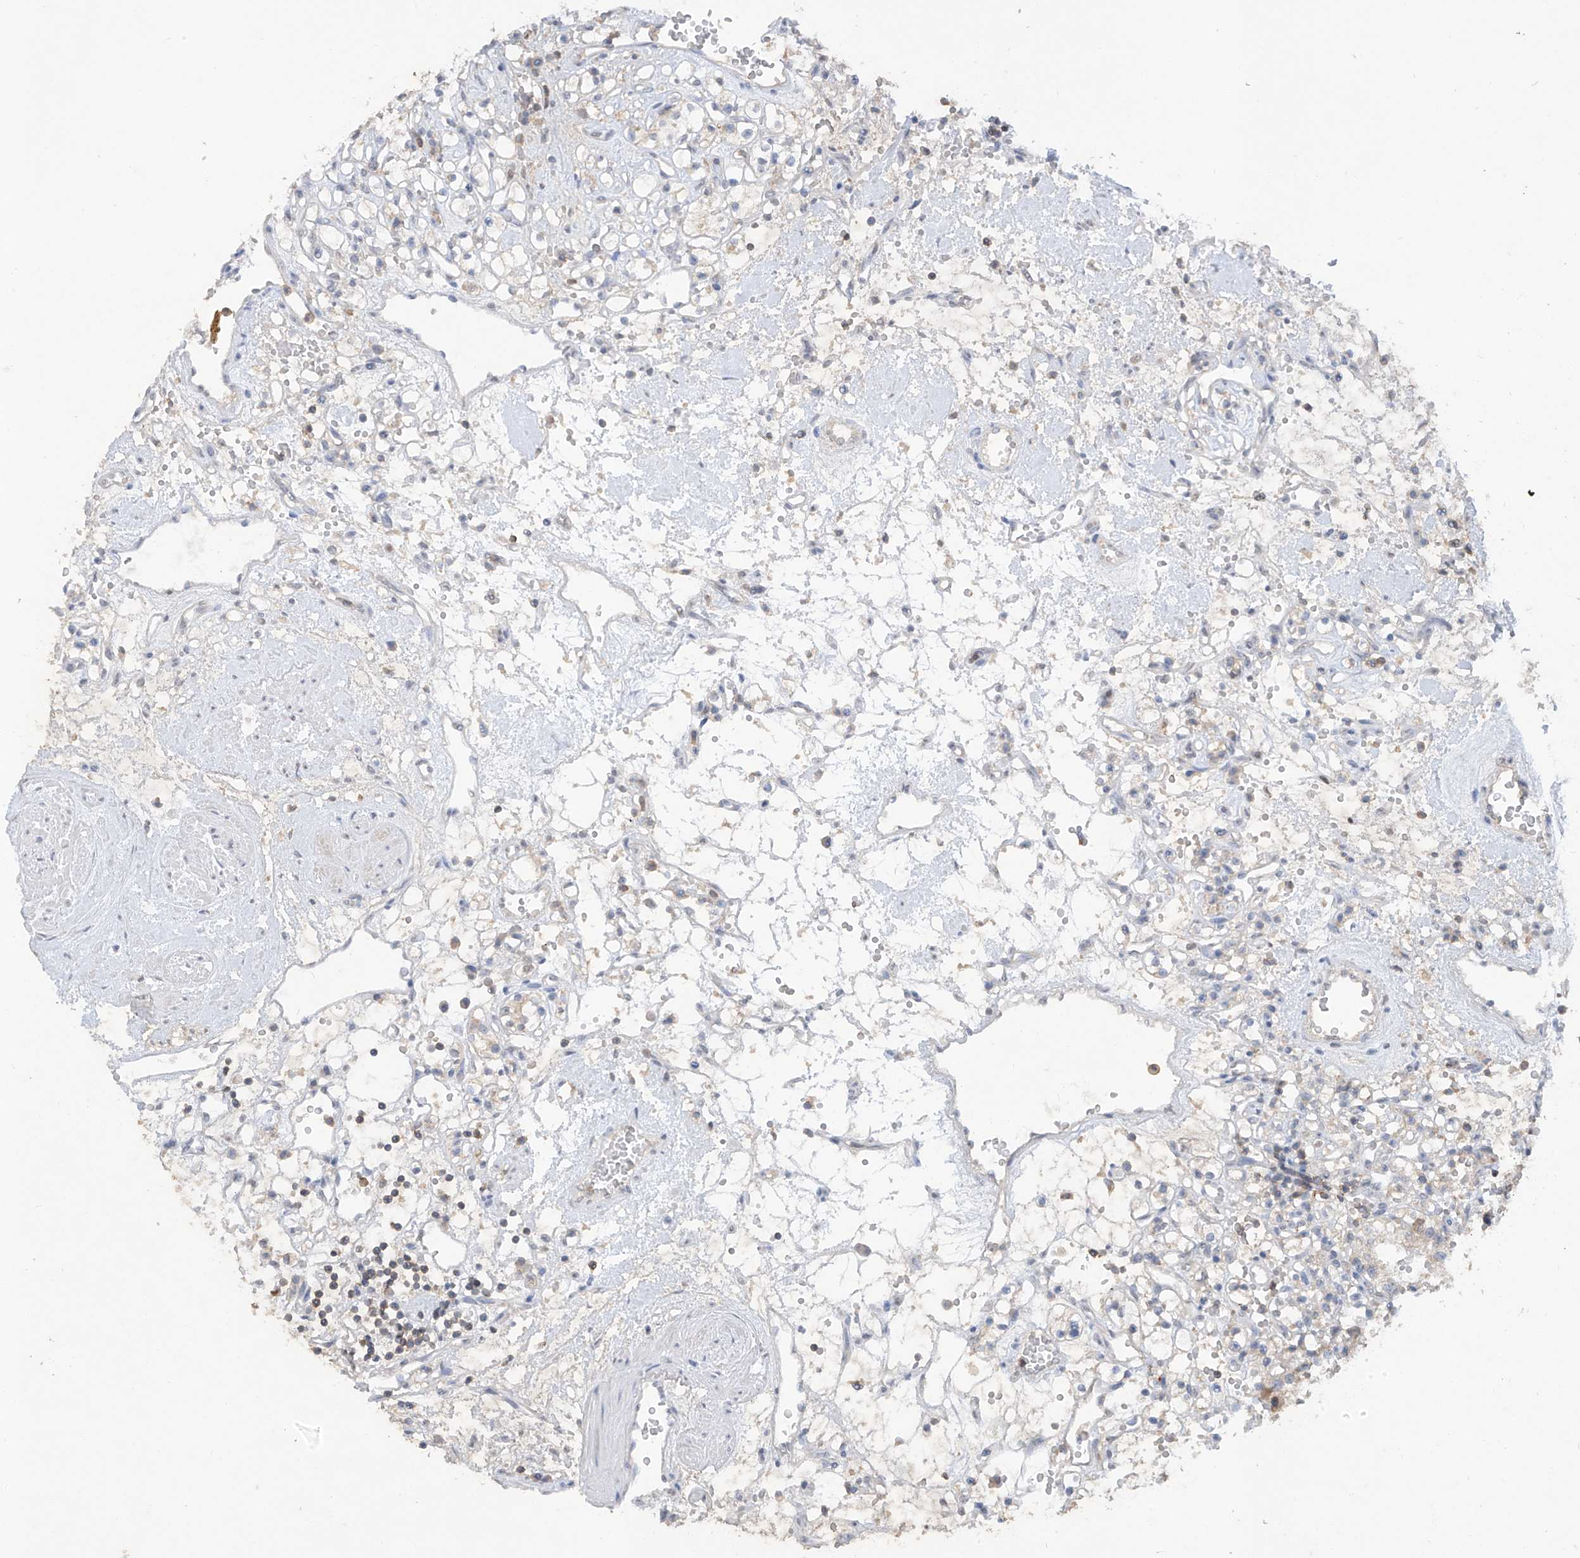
{"staining": {"intensity": "negative", "quantity": "none", "location": "none"}, "tissue": "renal cancer", "cell_type": "Tumor cells", "image_type": "cancer", "snomed": [{"axis": "morphology", "description": "Adenocarcinoma, NOS"}, {"axis": "topography", "description": "Kidney"}], "caption": "A micrograph of renal adenocarcinoma stained for a protein displays no brown staining in tumor cells. The staining was performed using DAB to visualize the protein expression in brown, while the nuclei were stained in blue with hematoxylin (Magnification: 20x).", "gene": "HAS3", "patient": {"sex": "female", "age": 59}}